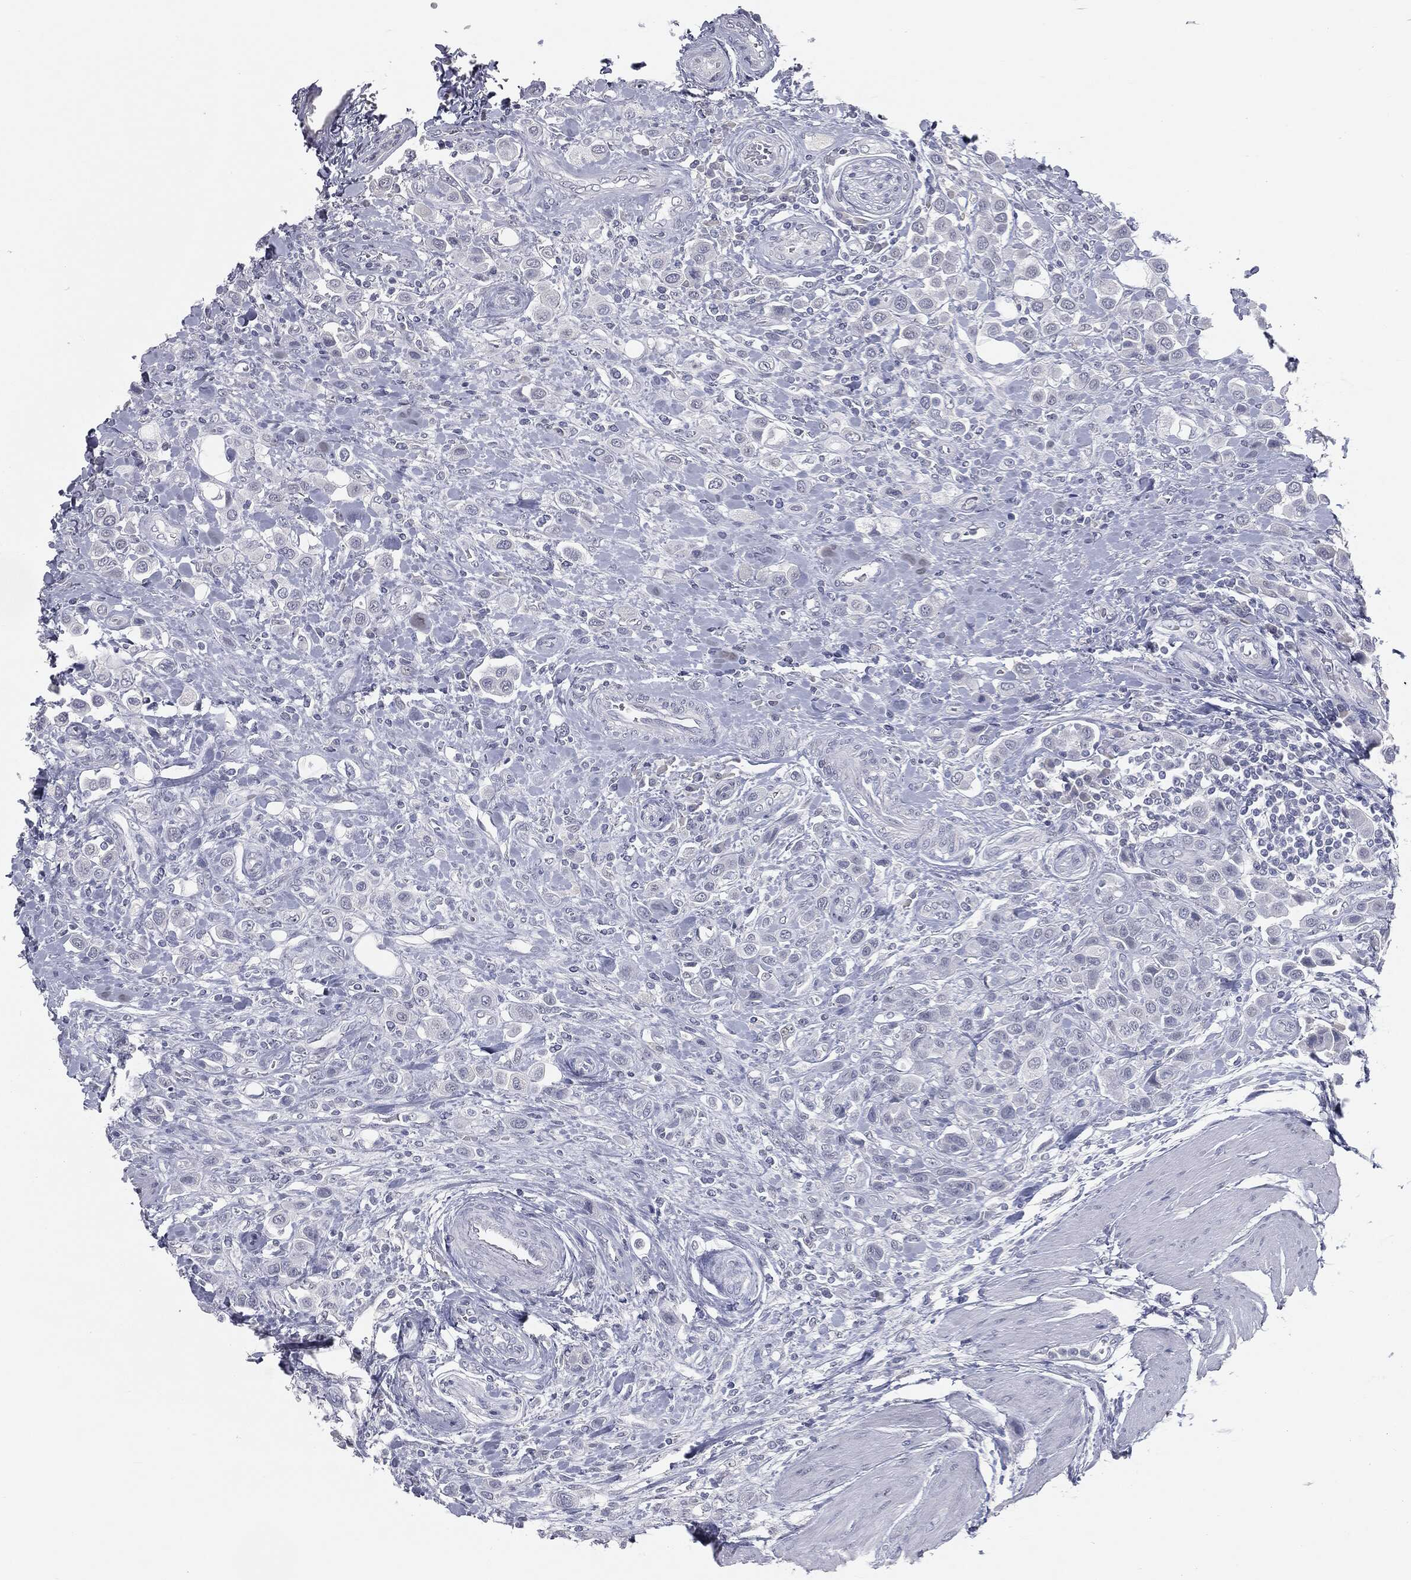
{"staining": {"intensity": "negative", "quantity": "none", "location": "none"}, "tissue": "urothelial cancer", "cell_type": "Tumor cells", "image_type": "cancer", "snomed": [{"axis": "morphology", "description": "Urothelial carcinoma, High grade"}, {"axis": "topography", "description": "Urinary bladder"}], "caption": "High-grade urothelial carcinoma was stained to show a protein in brown. There is no significant positivity in tumor cells. (Immunohistochemistry, brightfield microscopy, high magnification).", "gene": "PRAME", "patient": {"sex": "male", "age": 50}}